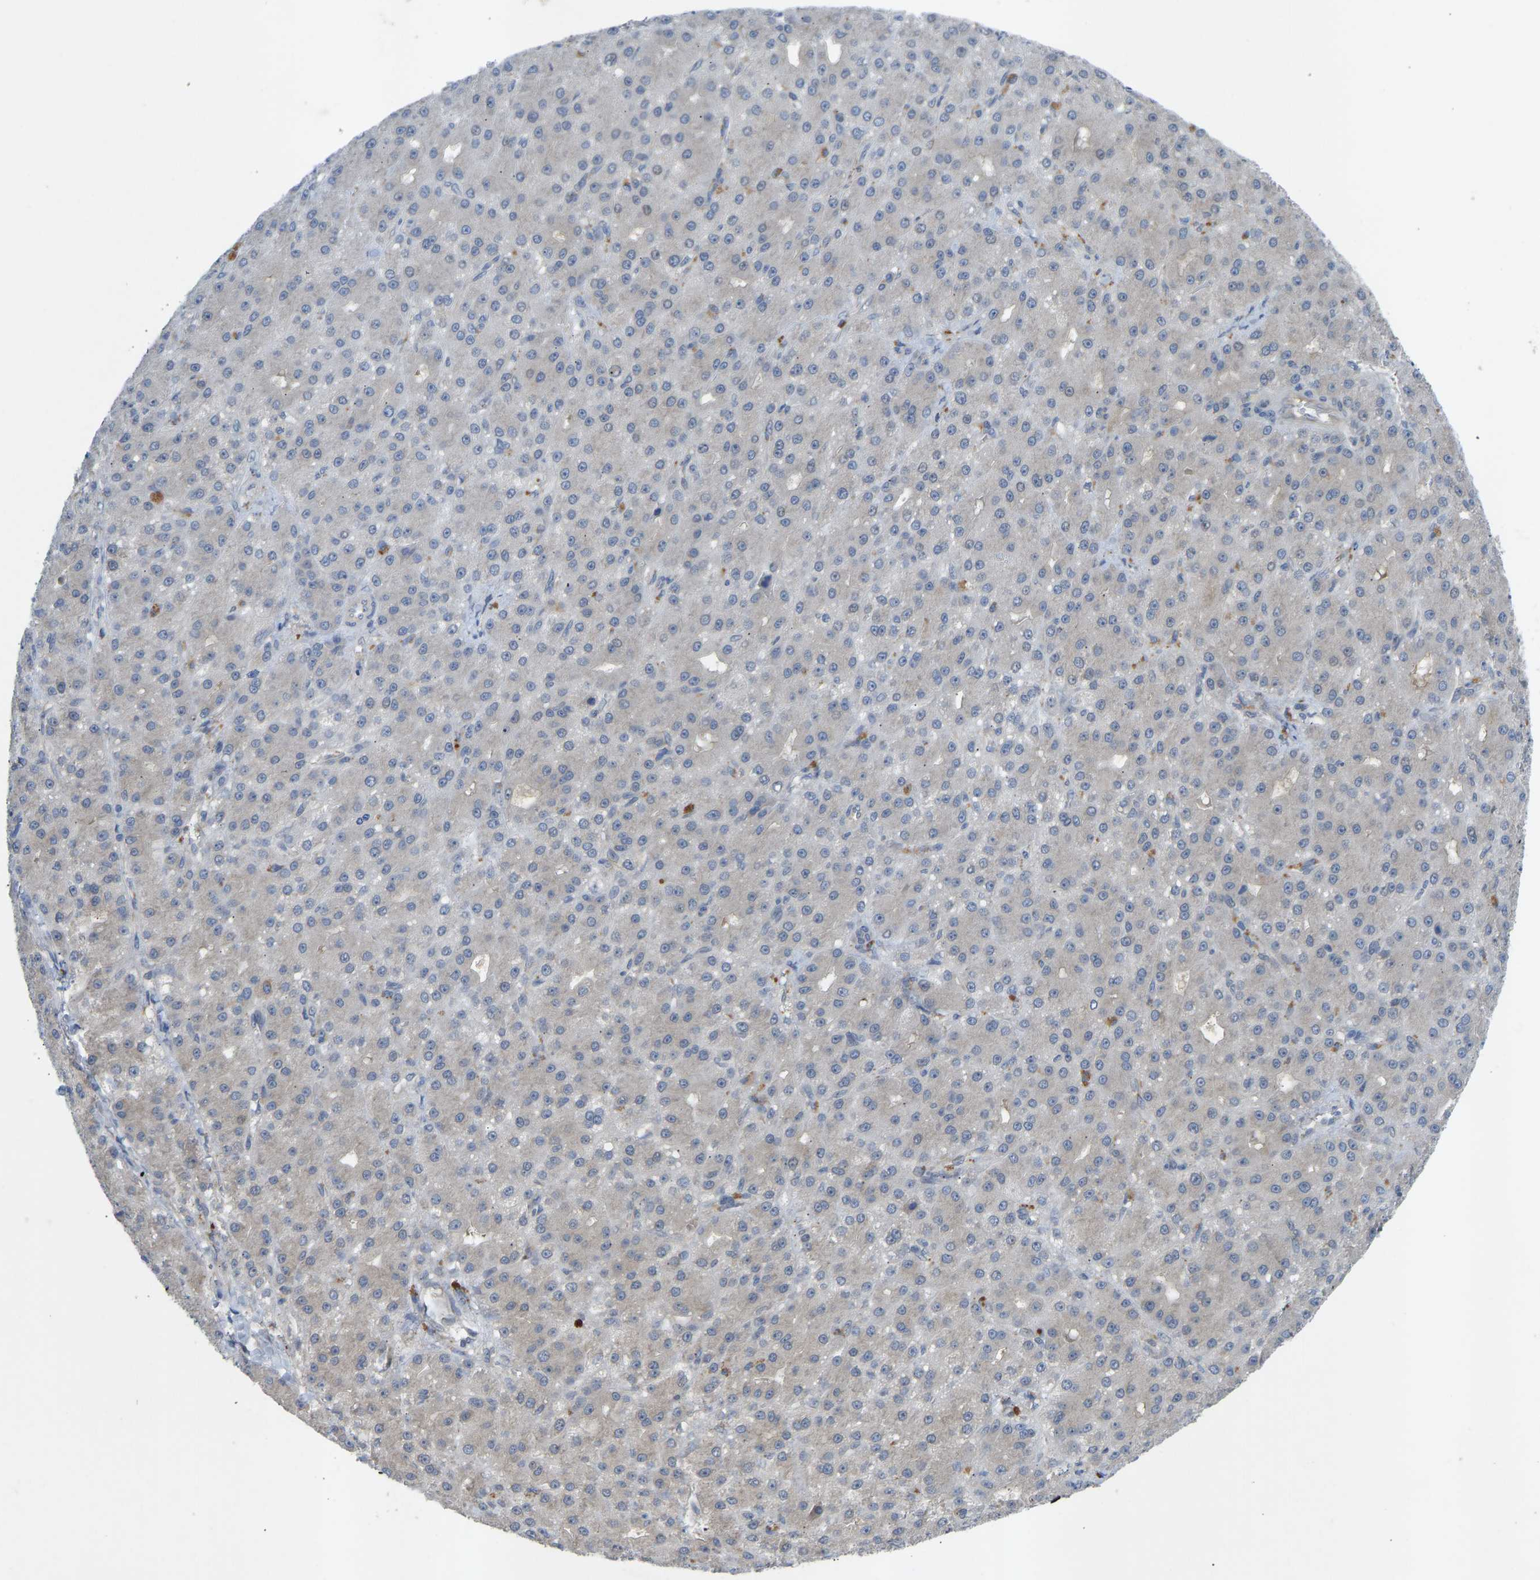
{"staining": {"intensity": "weak", "quantity": "<25%", "location": "cytoplasmic/membranous"}, "tissue": "liver cancer", "cell_type": "Tumor cells", "image_type": "cancer", "snomed": [{"axis": "morphology", "description": "Carcinoma, Hepatocellular, NOS"}, {"axis": "topography", "description": "Liver"}], "caption": "Micrograph shows no significant protein staining in tumor cells of liver hepatocellular carcinoma. (DAB immunohistochemistry (IHC) visualized using brightfield microscopy, high magnification).", "gene": "ZNF251", "patient": {"sex": "male", "age": 67}}